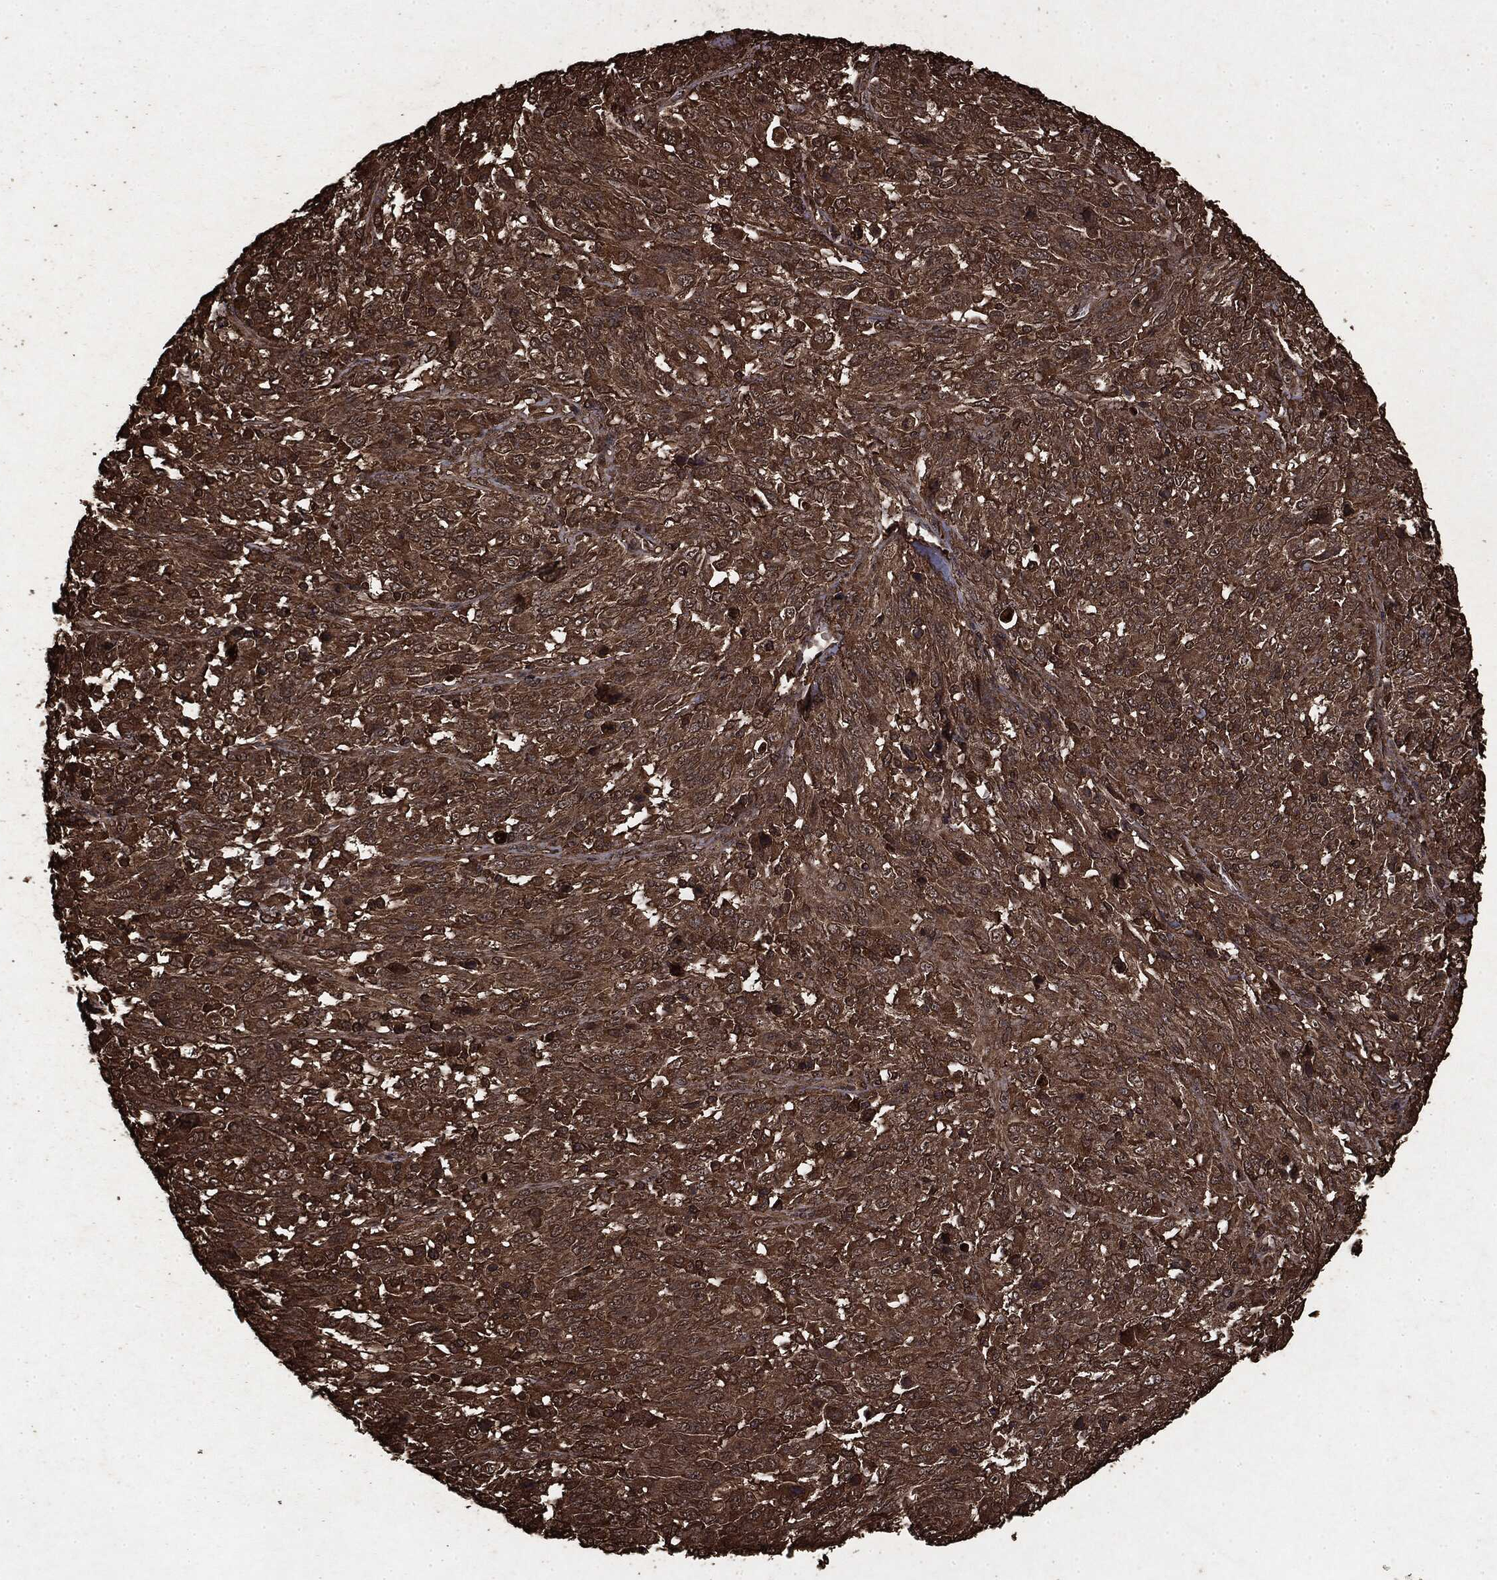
{"staining": {"intensity": "strong", "quantity": ">75%", "location": "cytoplasmic/membranous"}, "tissue": "melanoma", "cell_type": "Tumor cells", "image_type": "cancer", "snomed": [{"axis": "morphology", "description": "Malignant melanoma, NOS"}, {"axis": "topography", "description": "Skin"}], "caption": "IHC of human malignant melanoma reveals high levels of strong cytoplasmic/membranous positivity in approximately >75% of tumor cells. The protein of interest is stained brown, and the nuclei are stained in blue (DAB (3,3'-diaminobenzidine) IHC with brightfield microscopy, high magnification).", "gene": "ARAF", "patient": {"sex": "female", "age": 91}}